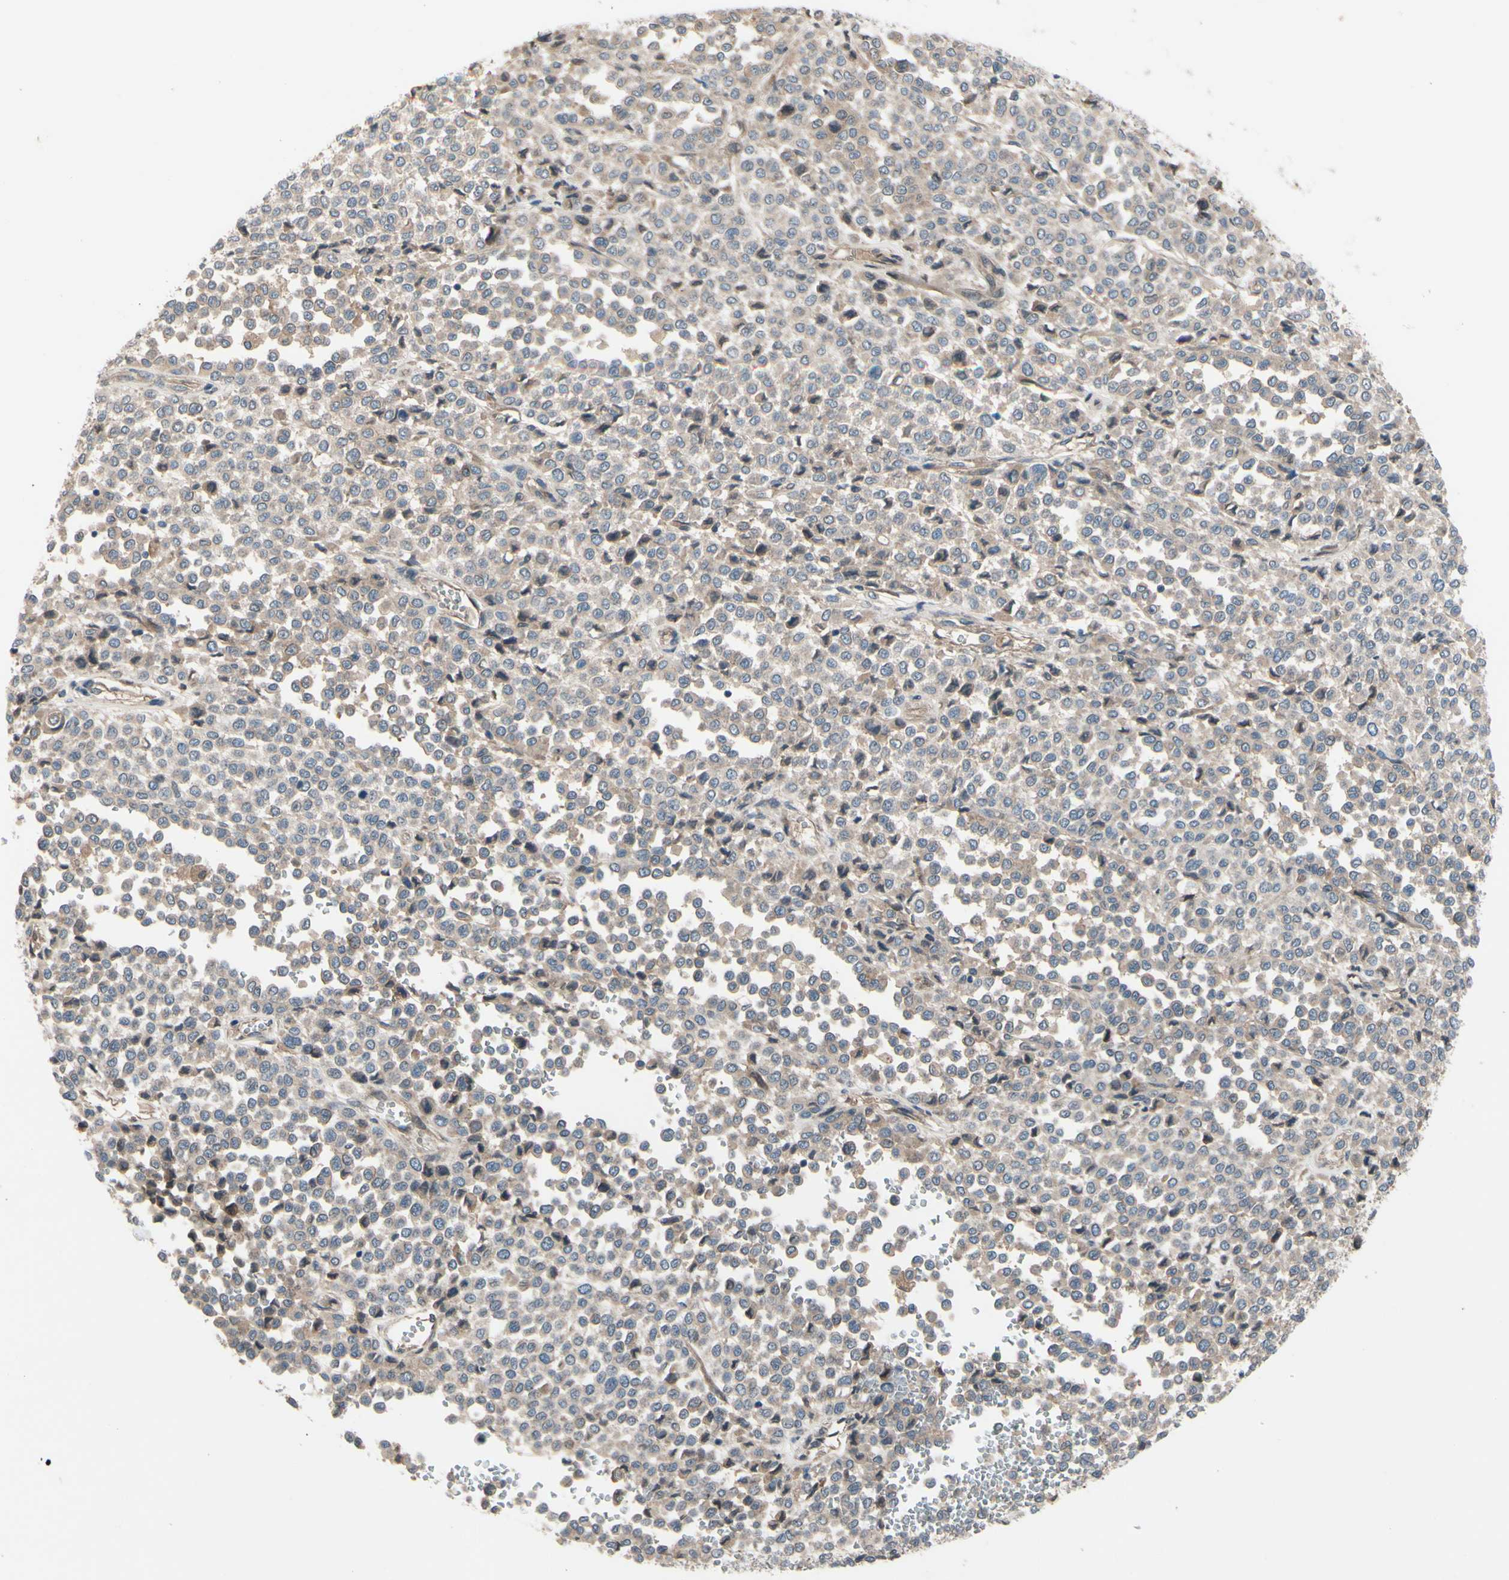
{"staining": {"intensity": "weak", "quantity": ">75%", "location": "cytoplasmic/membranous"}, "tissue": "melanoma", "cell_type": "Tumor cells", "image_type": "cancer", "snomed": [{"axis": "morphology", "description": "Malignant melanoma, Metastatic site"}, {"axis": "topography", "description": "Pancreas"}], "caption": "Melanoma tissue displays weak cytoplasmic/membranous staining in approximately >75% of tumor cells", "gene": "ICAM5", "patient": {"sex": "female", "age": 30}}